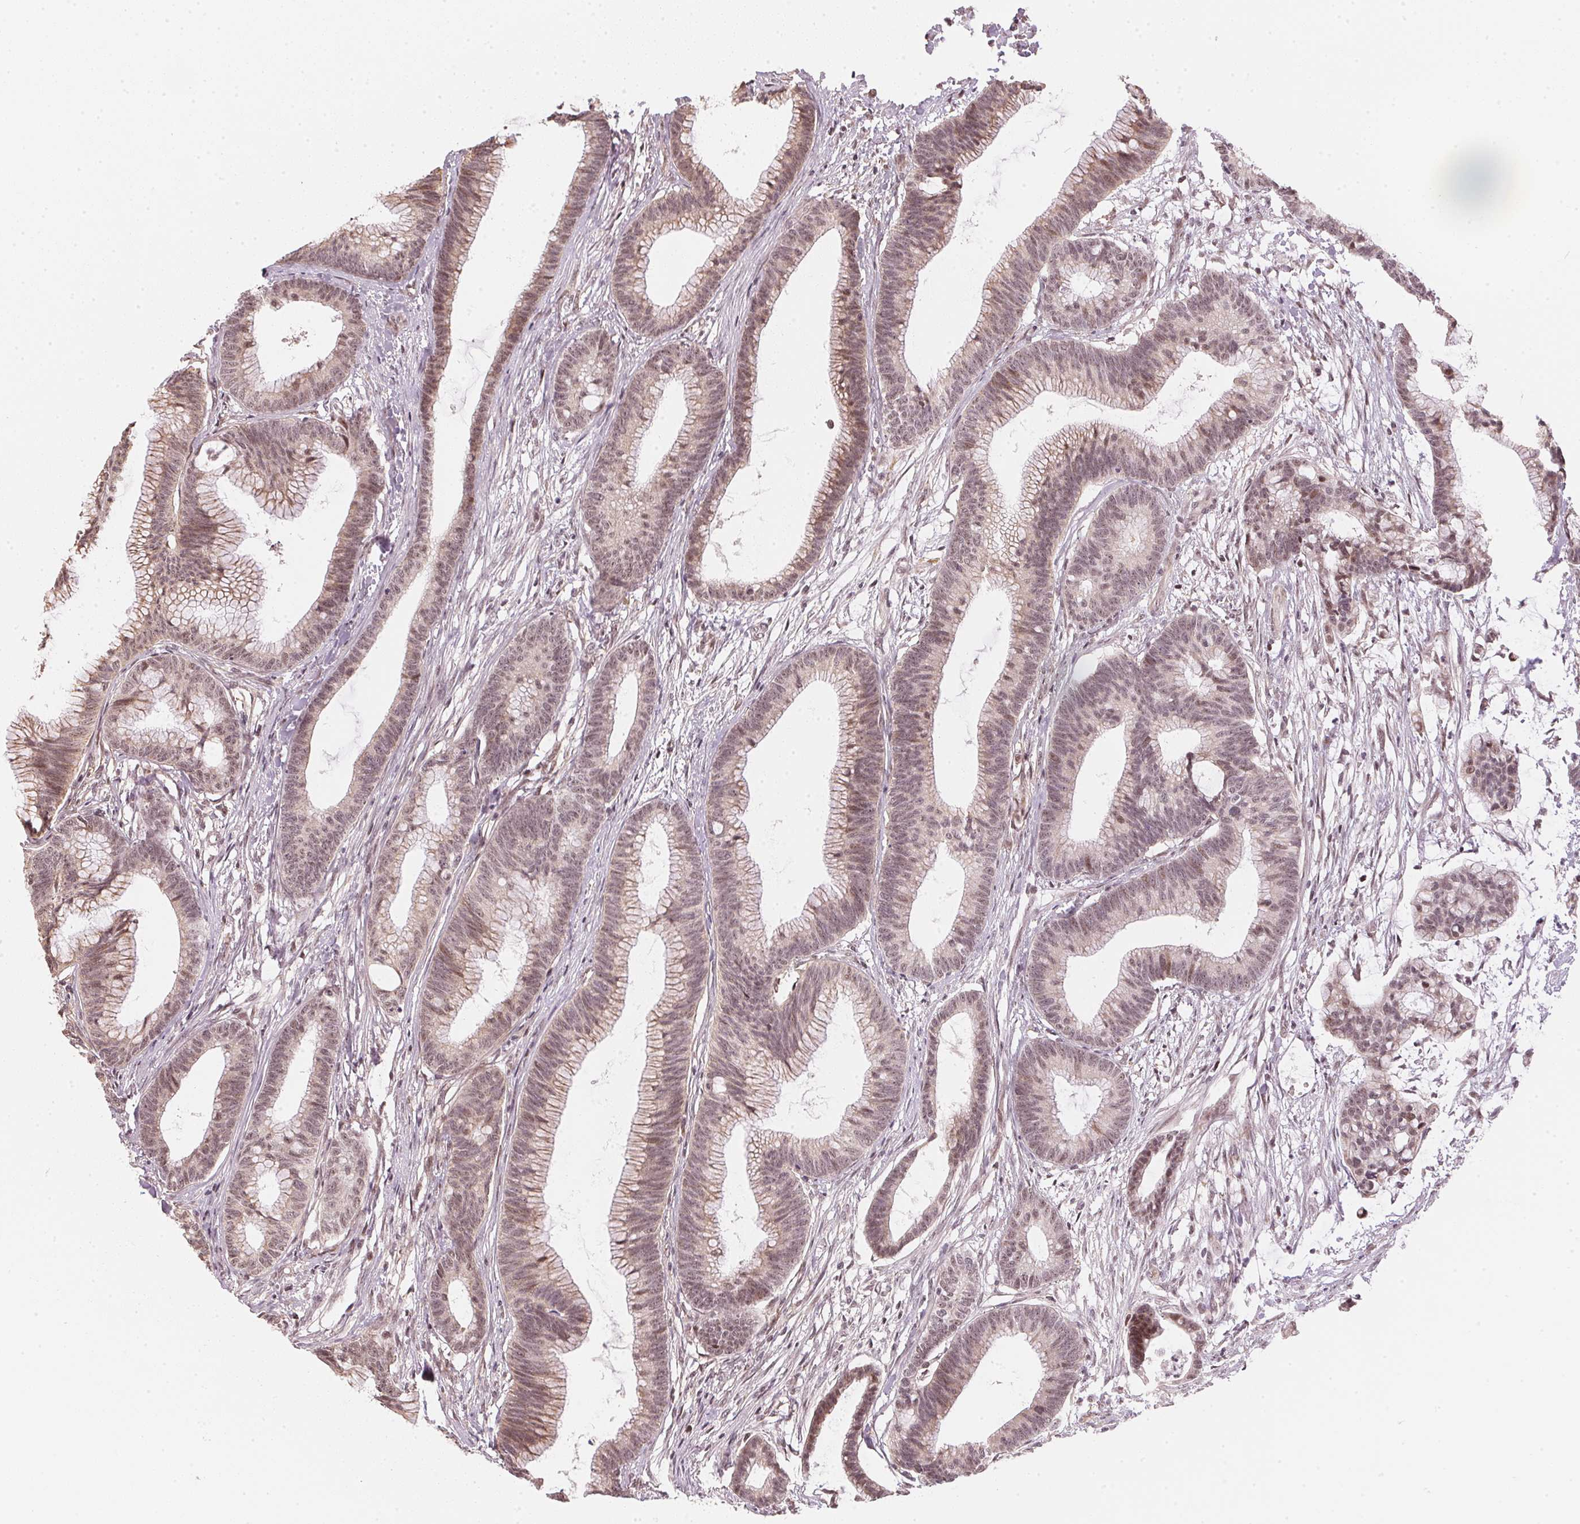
{"staining": {"intensity": "moderate", "quantity": ">75%", "location": "nuclear"}, "tissue": "colorectal cancer", "cell_type": "Tumor cells", "image_type": "cancer", "snomed": [{"axis": "morphology", "description": "Adenocarcinoma, NOS"}, {"axis": "topography", "description": "Colon"}], "caption": "Immunohistochemical staining of human adenocarcinoma (colorectal) displays medium levels of moderate nuclear protein expression in about >75% of tumor cells.", "gene": "KAT6A", "patient": {"sex": "female", "age": 78}}